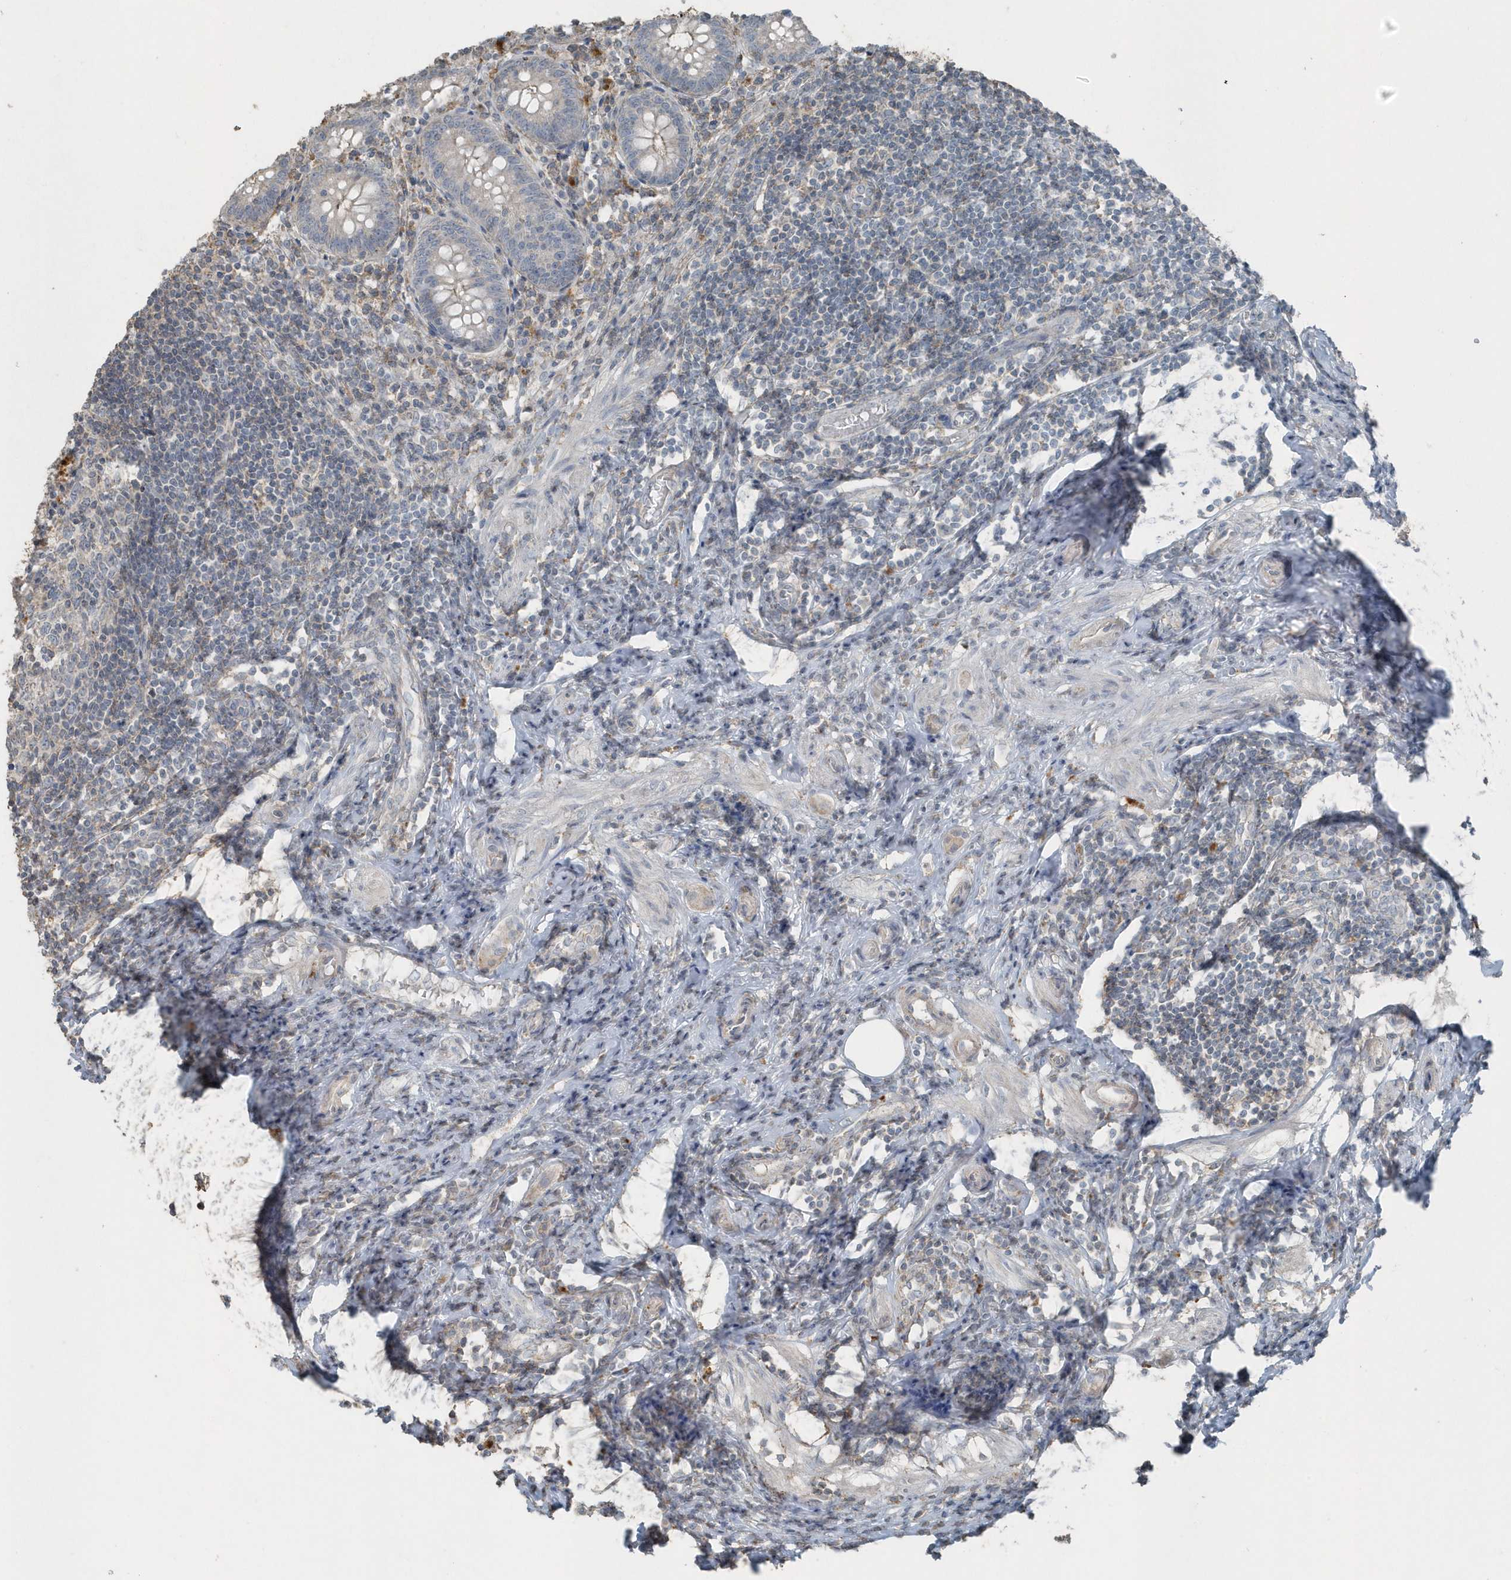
{"staining": {"intensity": "negative", "quantity": "none", "location": "none"}, "tissue": "appendix", "cell_type": "Glandular cells", "image_type": "normal", "snomed": [{"axis": "morphology", "description": "Normal tissue, NOS"}, {"axis": "topography", "description": "Appendix"}], "caption": "High magnification brightfield microscopy of unremarkable appendix stained with DAB (brown) and counterstained with hematoxylin (blue): glandular cells show no significant staining. (Stains: DAB IHC with hematoxylin counter stain, Microscopy: brightfield microscopy at high magnification).", "gene": "ACTC1", "patient": {"sex": "female", "age": 54}}